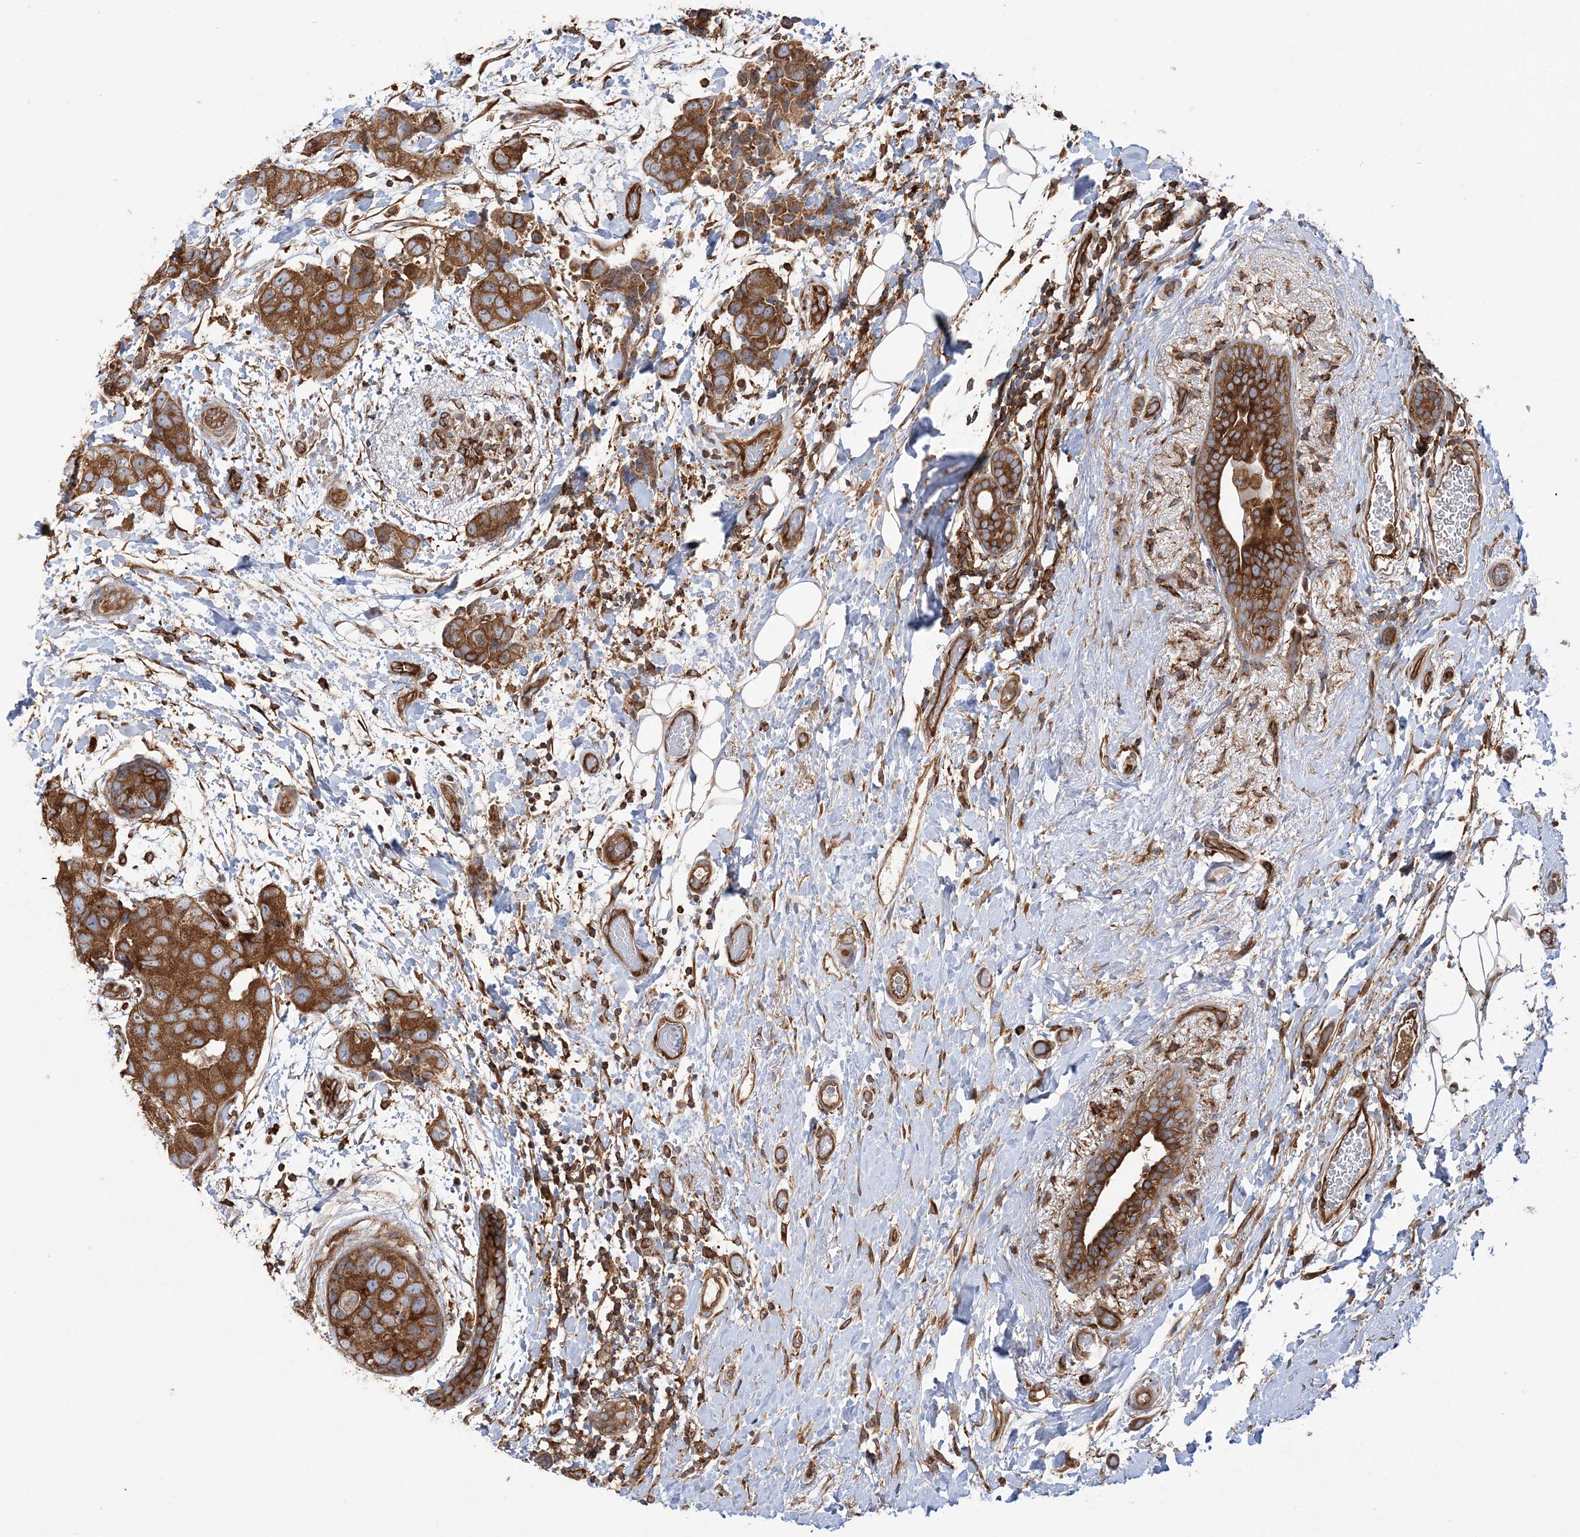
{"staining": {"intensity": "strong", "quantity": ">75%", "location": "cytoplasmic/membranous"}, "tissue": "breast cancer", "cell_type": "Tumor cells", "image_type": "cancer", "snomed": [{"axis": "morphology", "description": "Duct carcinoma"}, {"axis": "topography", "description": "Breast"}], "caption": "Breast invasive ductal carcinoma stained with DAB (3,3'-diaminobenzidine) immunohistochemistry (IHC) demonstrates high levels of strong cytoplasmic/membranous expression in approximately >75% of tumor cells. (IHC, brightfield microscopy, high magnification).", "gene": "TBC1D5", "patient": {"sex": "female", "age": 62}}